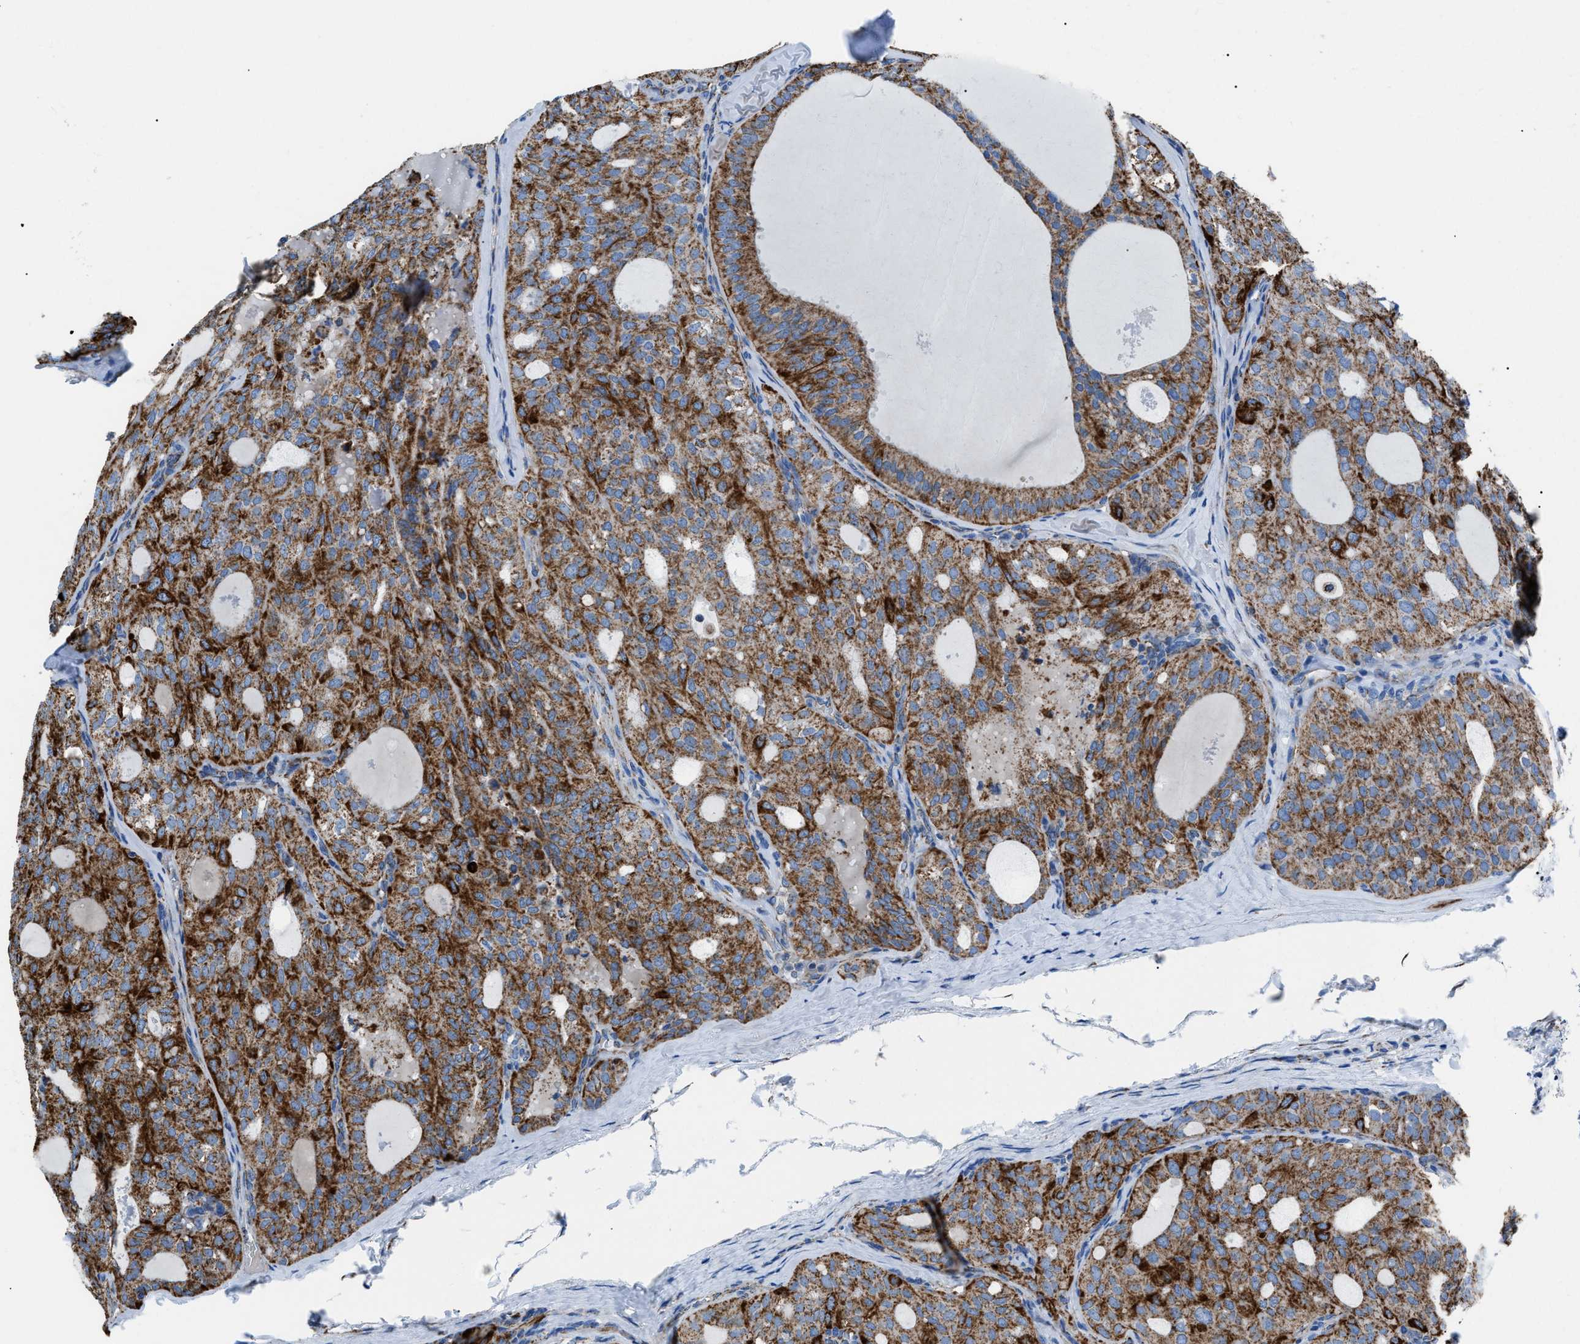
{"staining": {"intensity": "strong", "quantity": ">75%", "location": "cytoplasmic/membranous"}, "tissue": "thyroid cancer", "cell_type": "Tumor cells", "image_type": "cancer", "snomed": [{"axis": "morphology", "description": "Follicular adenoma carcinoma, NOS"}, {"axis": "topography", "description": "Thyroid gland"}], "caption": "This micrograph demonstrates follicular adenoma carcinoma (thyroid) stained with immunohistochemistry (IHC) to label a protein in brown. The cytoplasmic/membranous of tumor cells show strong positivity for the protein. Nuclei are counter-stained blue.", "gene": "PHB2", "patient": {"sex": "male", "age": 75}}